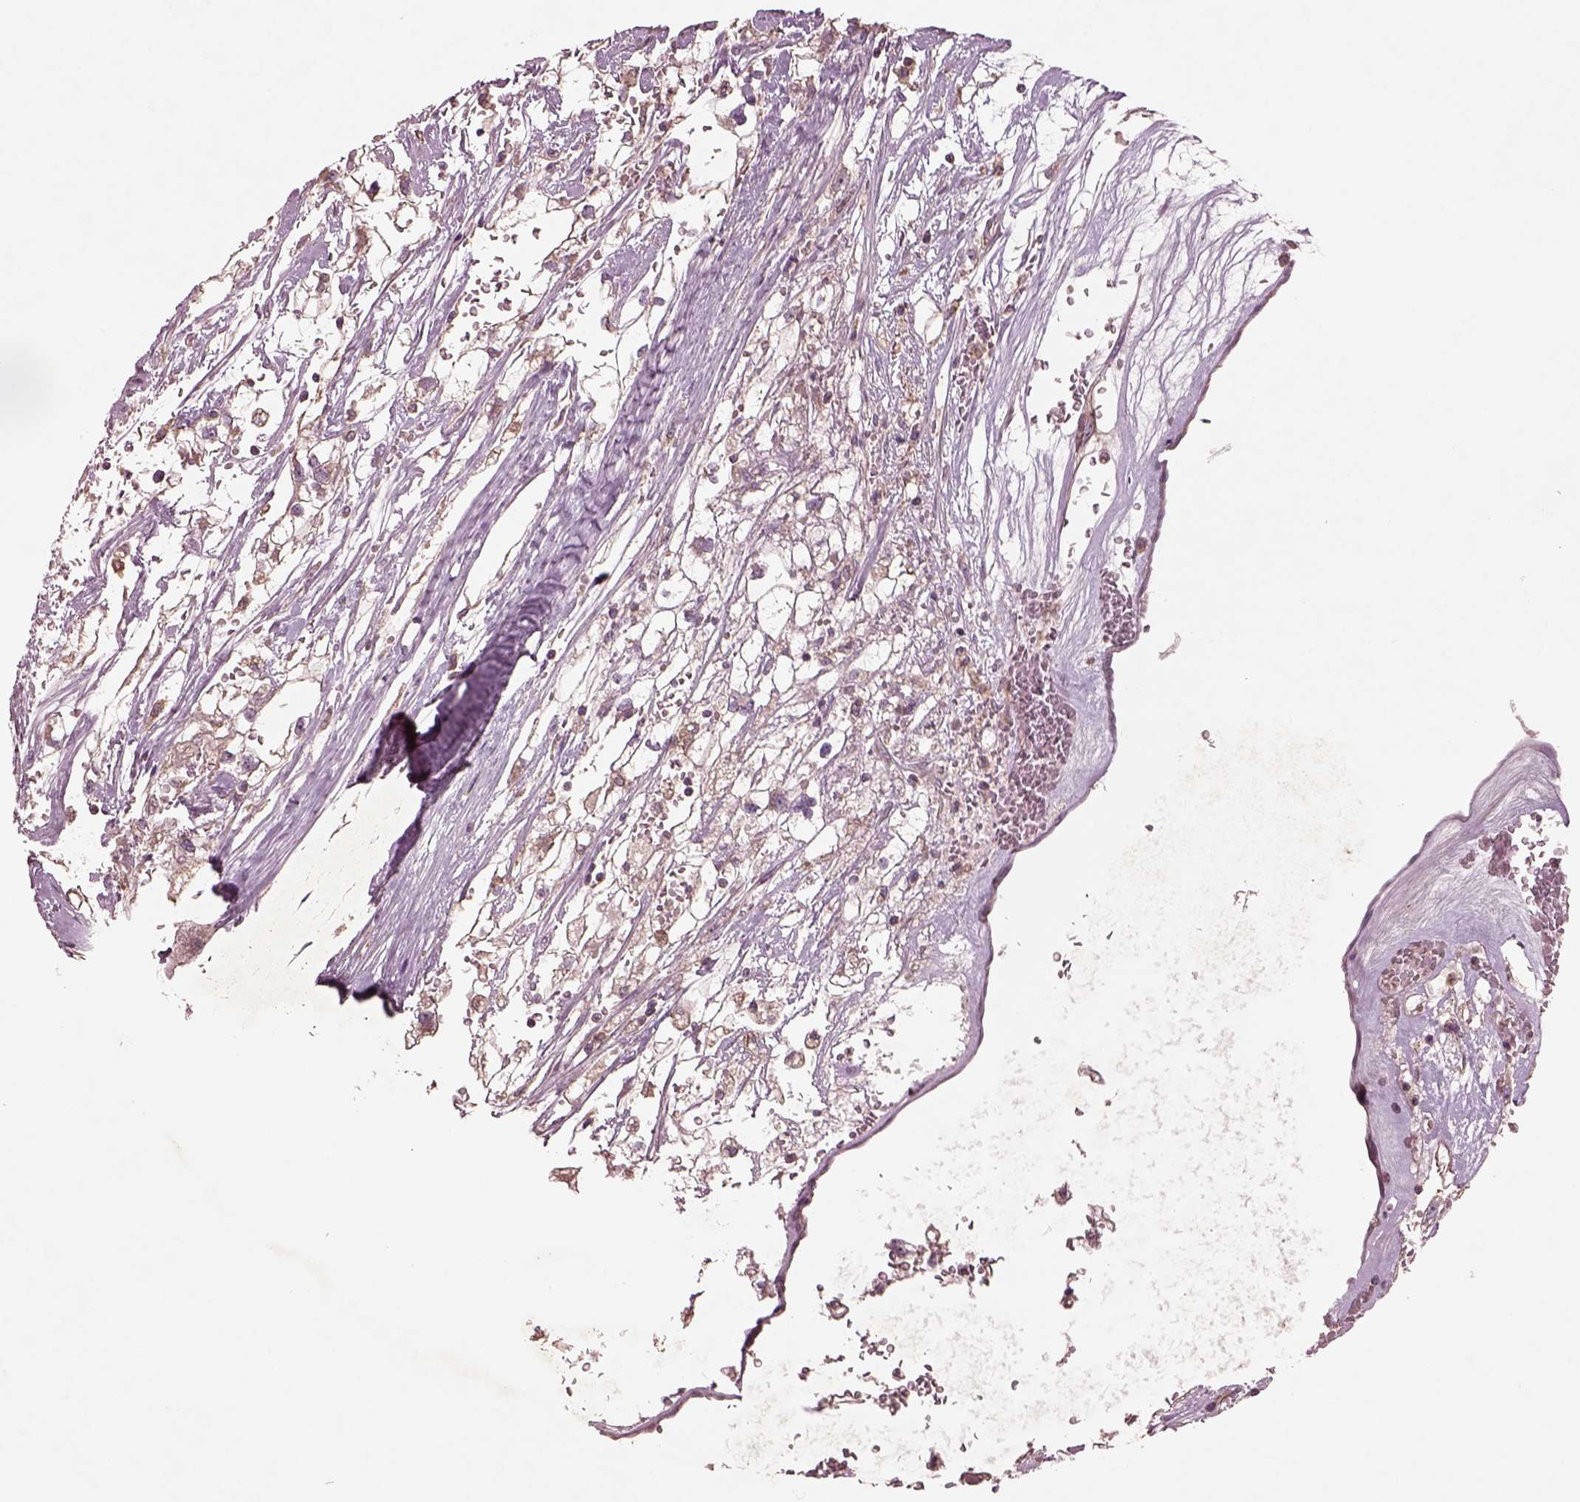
{"staining": {"intensity": "negative", "quantity": "none", "location": "none"}, "tissue": "renal cancer", "cell_type": "Tumor cells", "image_type": "cancer", "snomed": [{"axis": "morphology", "description": "Adenocarcinoma, NOS"}, {"axis": "topography", "description": "Kidney"}], "caption": "Immunohistochemistry histopathology image of human renal cancer stained for a protein (brown), which shows no staining in tumor cells.", "gene": "SLC25A5", "patient": {"sex": "male", "age": 59}}